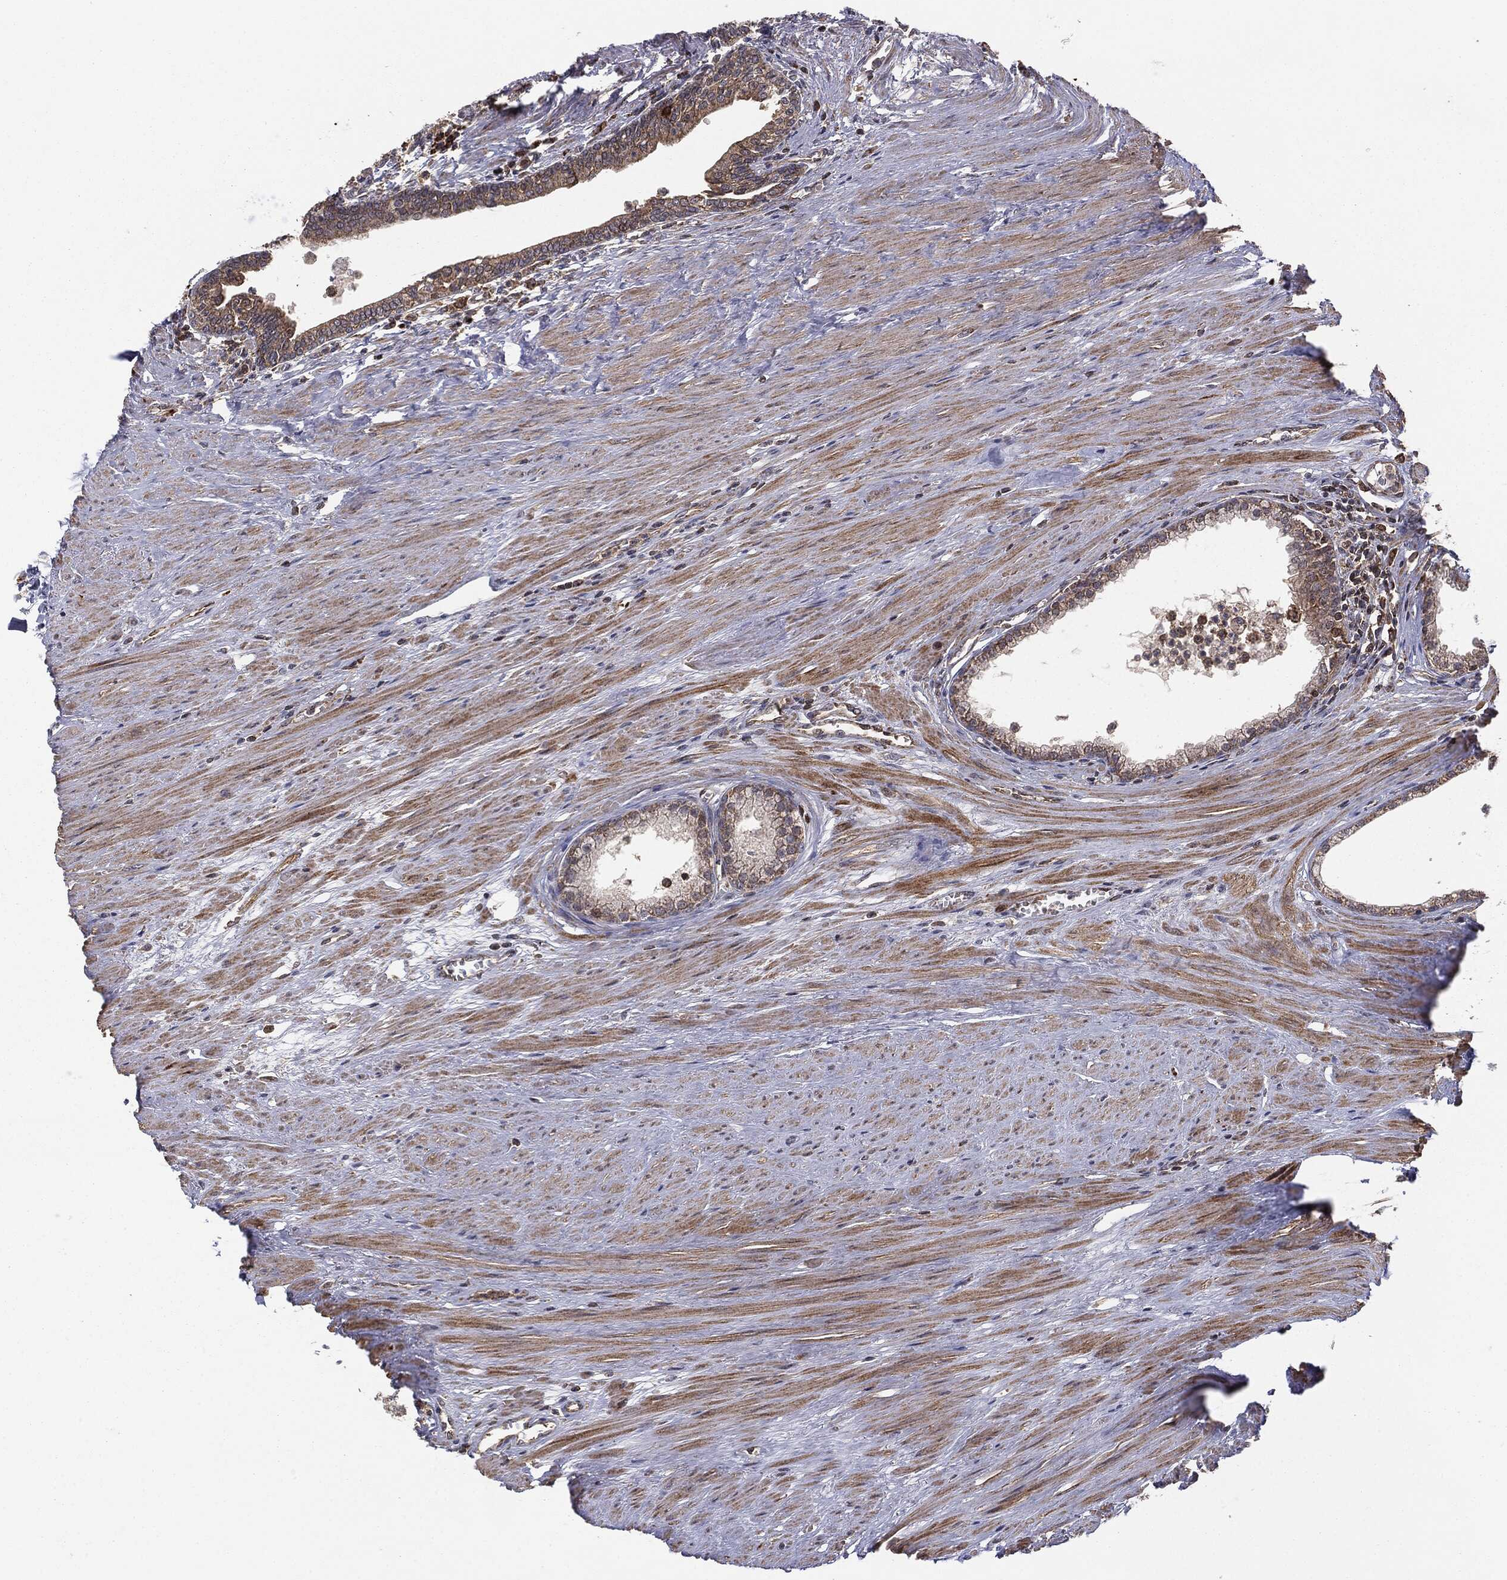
{"staining": {"intensity": "moderate", "quantity": "25%-75%", "location": "cytoplasmic/membranous"}, "tissue": "prostate", "cell_type": "Glandular cells", "image_type": "normal", "snomed": [{"axis": "morphology", "description": "Normal tissue, NOS"}, {"axis": "topography", "description": "Prostate"}], "caption": "Protein expression analysis of unremarkable prostate reveals moderate cytoplasmic/membranous staining in about 25%-75% of glandular cells.", "gene": "MTOR", "patient": {"sex": "male", "age": 64}}